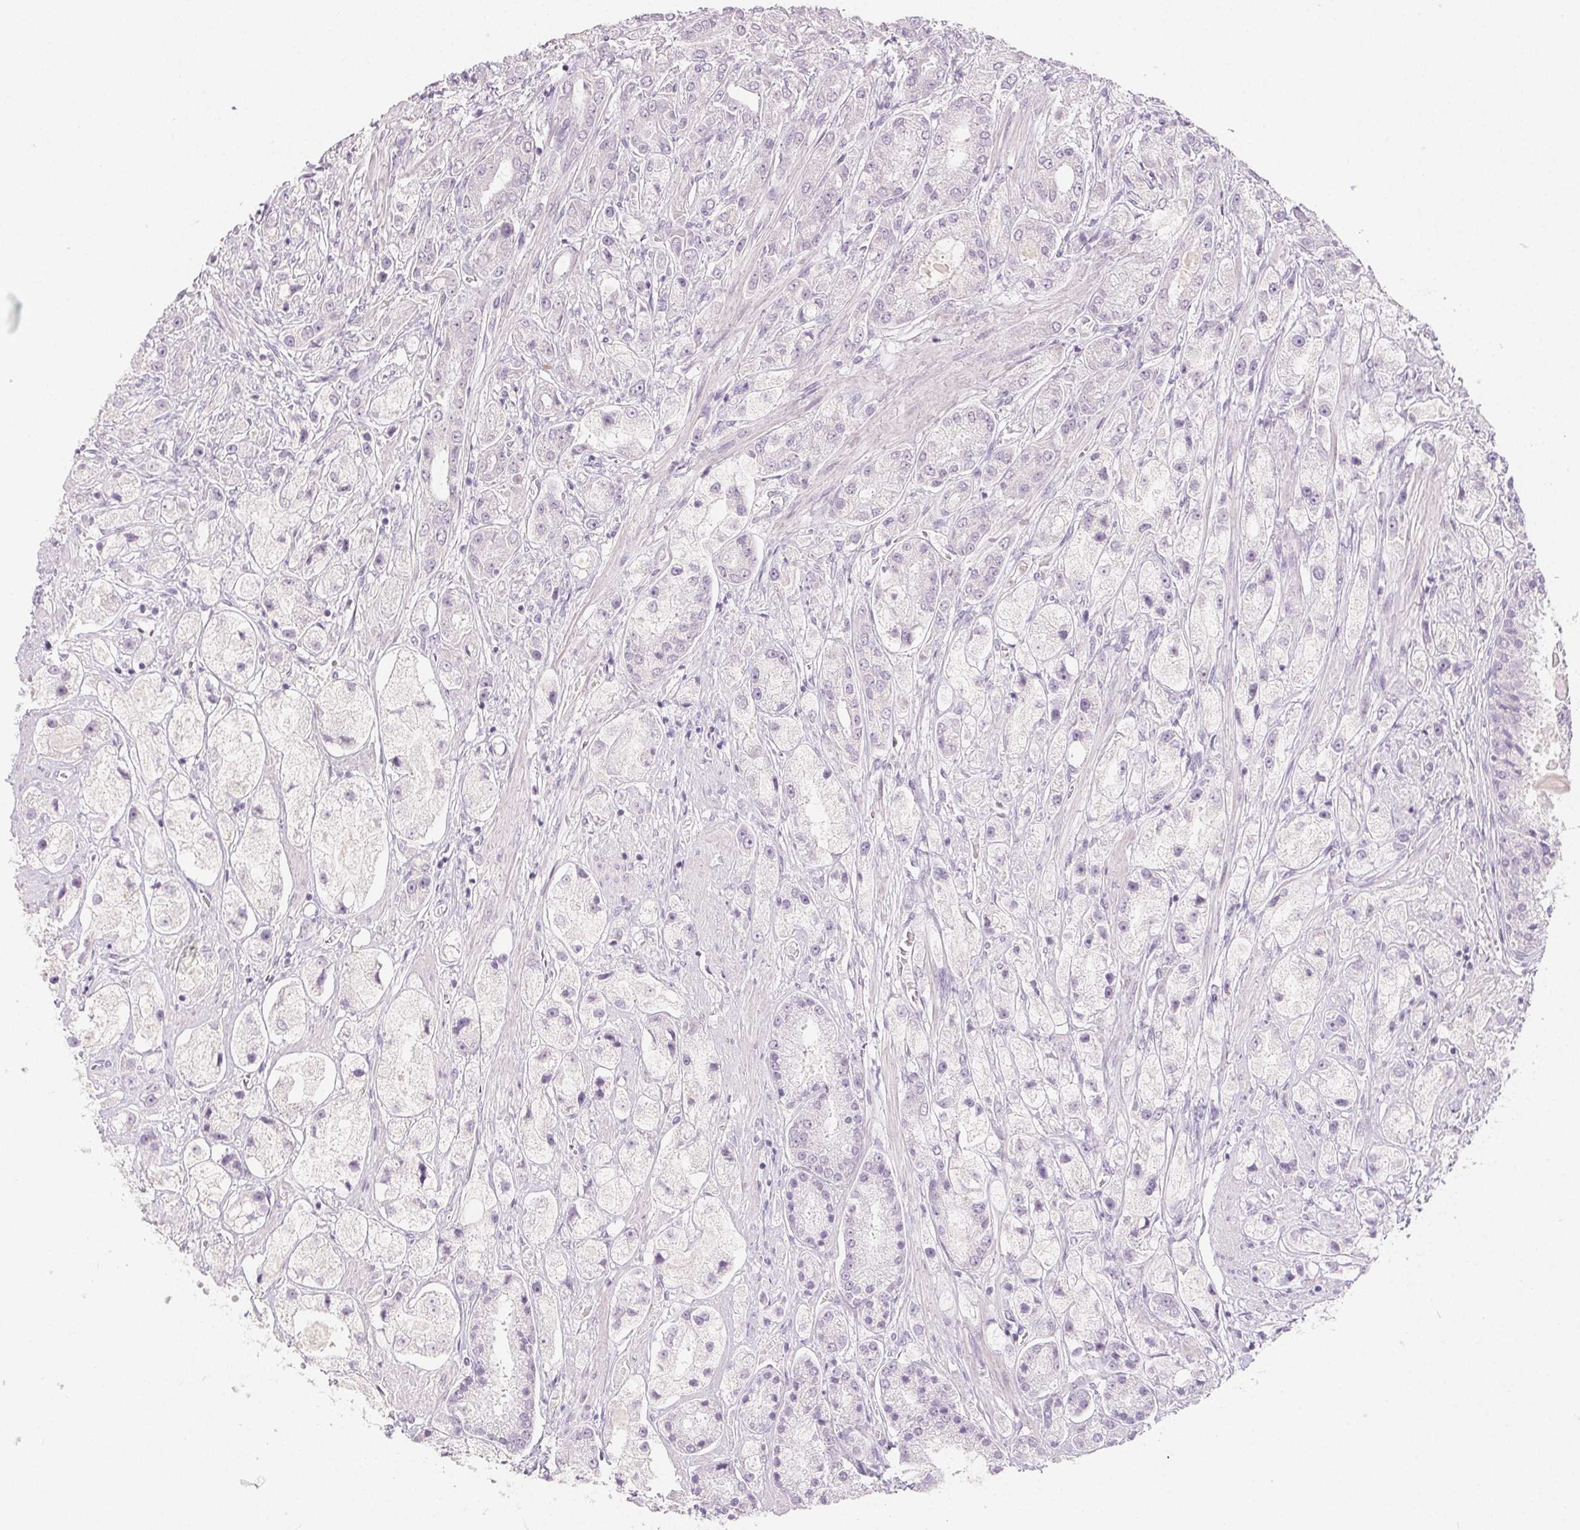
{"staining": {"intensity": "negative", "quantity": "none", "location": "none"}, "tissue": "prostate cancer", "cell_type": "Tumor cells", "image_type": "cancer", "snomed": [{"axis": "morphology", "description": "Adenocarcinoma, High grade"}, {"axis": "topography", "description": "Prostate"}], "caption": "Immunohistochemical staining of human prostate cancer (high-grade adenocarcinoma) exhibits no significant staining in tumor cells. (DAB immunohistochemistry with hematoxylin counter stain).", "gene": "PI3", "patient": {"sex": "male", "age": 67}}